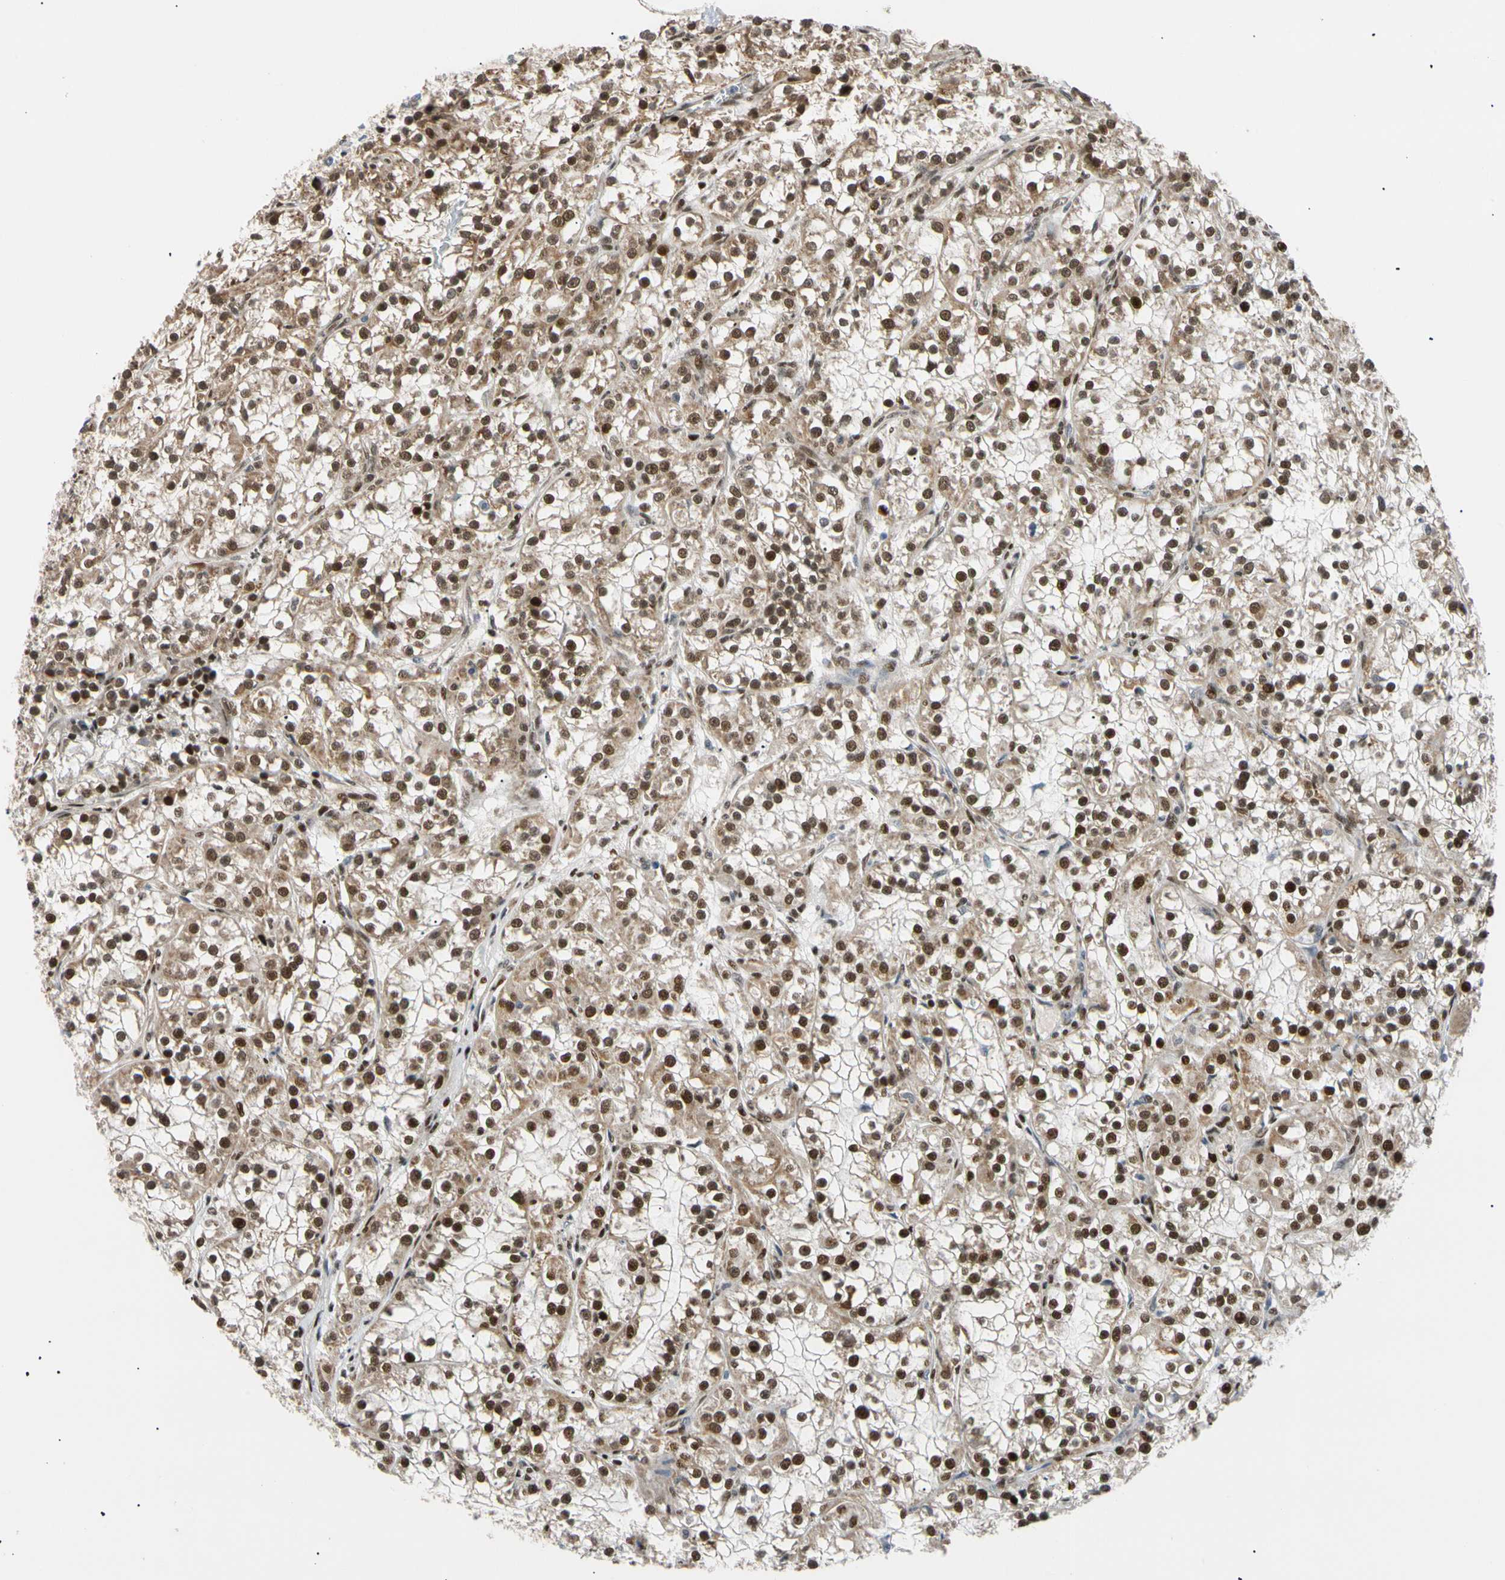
{"staining": {"intensity": "moderate", "quantity": ">75%", "location": "cytoplasmic/membranous,nuclear"}, "tissue": "renal cancer", "cell_type": "Tumor cells", "image_type": "cancer", "snomed": [{"axis": "morphology", "description": "Adenocarcinoma, NOS"}, {"axis": "topography", "description": "Kidney"}], "caption": "Tumor cells reveal medium levels of moderate cytoplasmic/membranous and nuclear expression in about >75% of cells in renal adenocarcinoma.", "gene": "E2F1", "patient": {"sex": "female", "age": 52}}